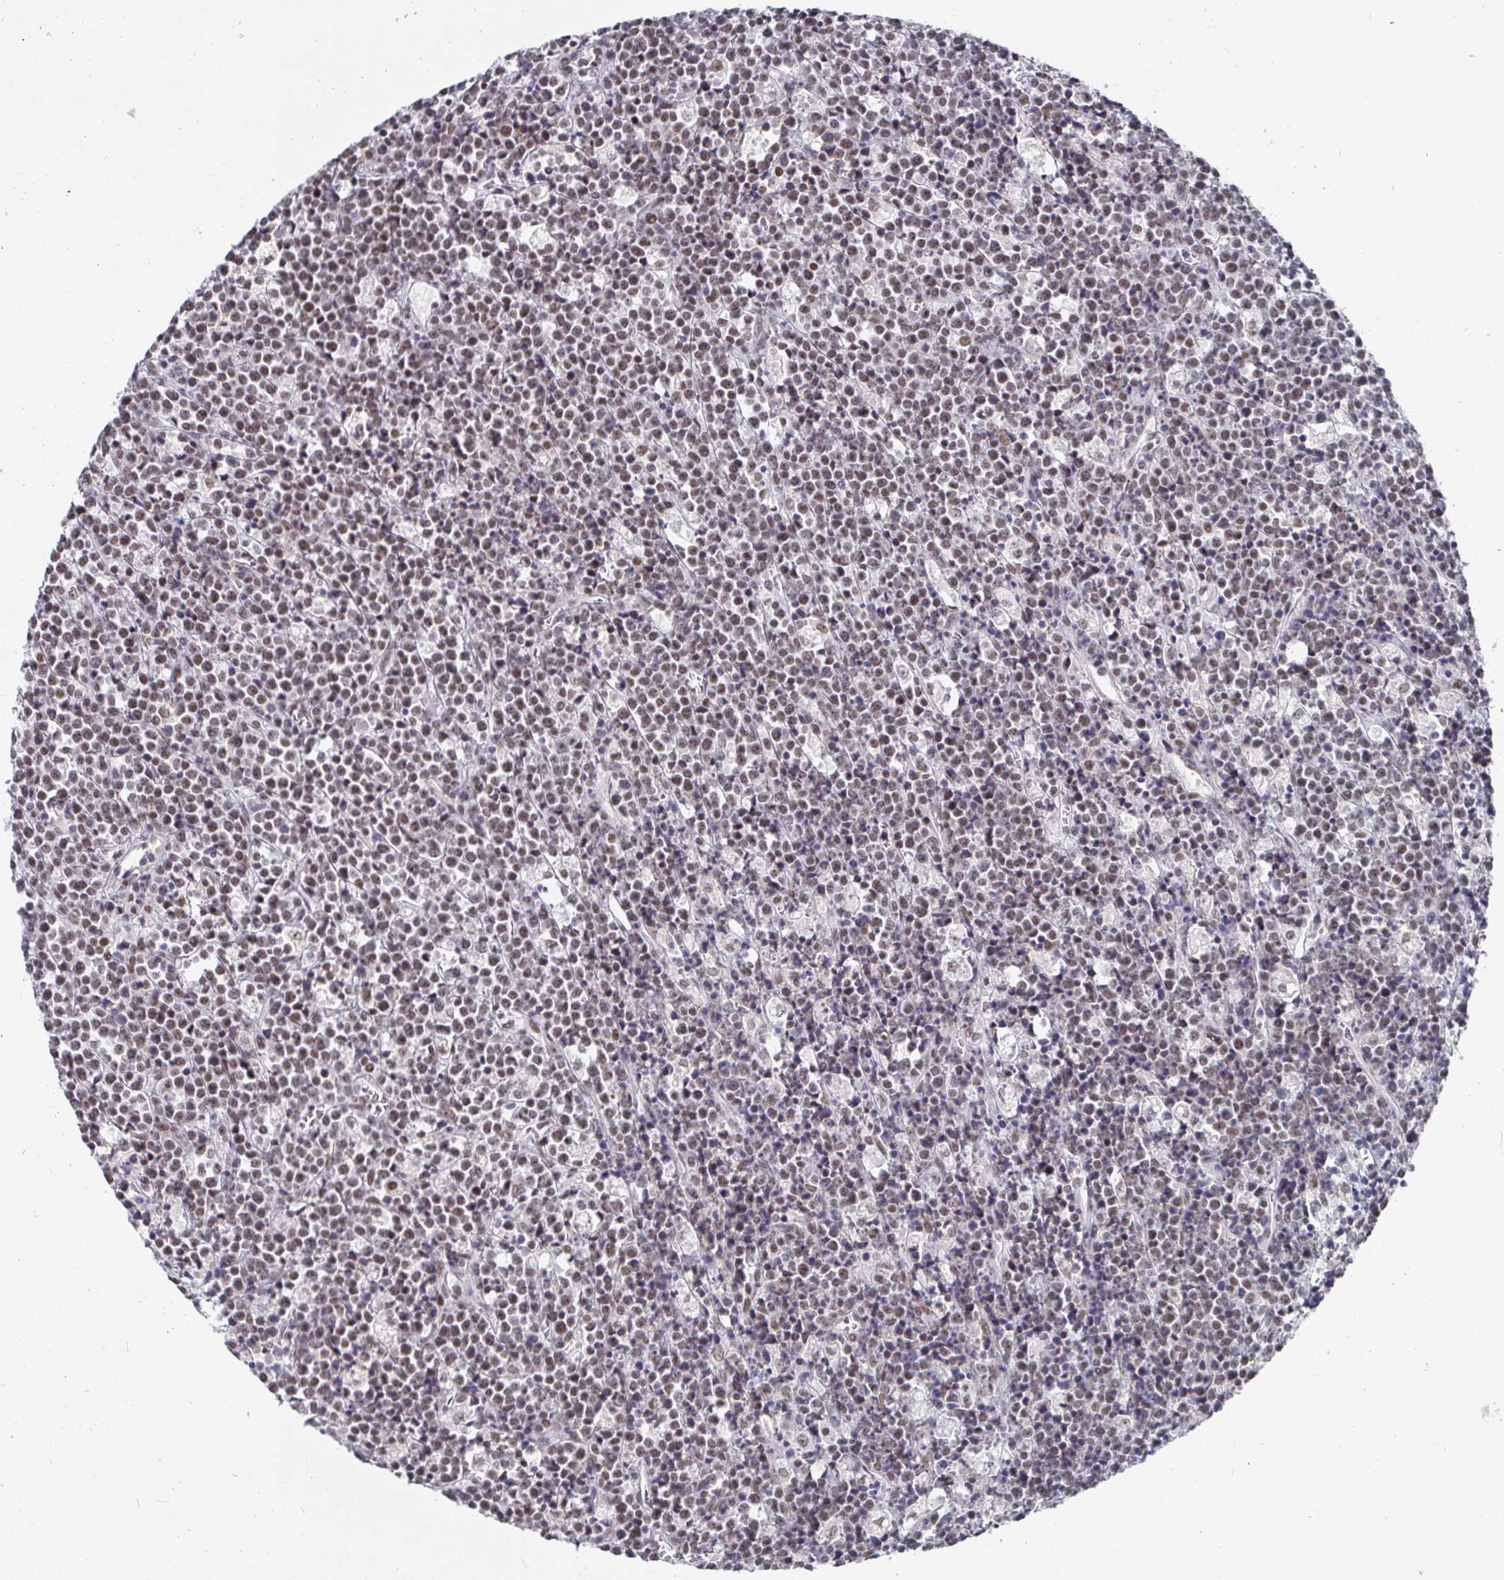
{"staining": {"intensity": "weak", "quantity": ">75%", "location": "nuclear"}, "tissue": "lymphoma", "cell_type": "Tumor cells", "image_type": "cancer", "snomed": [{"axis": "morphology", "description": "Malignant lymphoma, non-Hodgkin's type, High grade"}, {"axis": "topography", "description": "Ovary"}], "caption": "Approximately >75% of tumor cells in lymphoma demonstrate weak nuclear protein expression as visualized by brown immunohistochemical staining.", "gene": "RCOR1", "patient": {"sex": "female", "age": 56}}